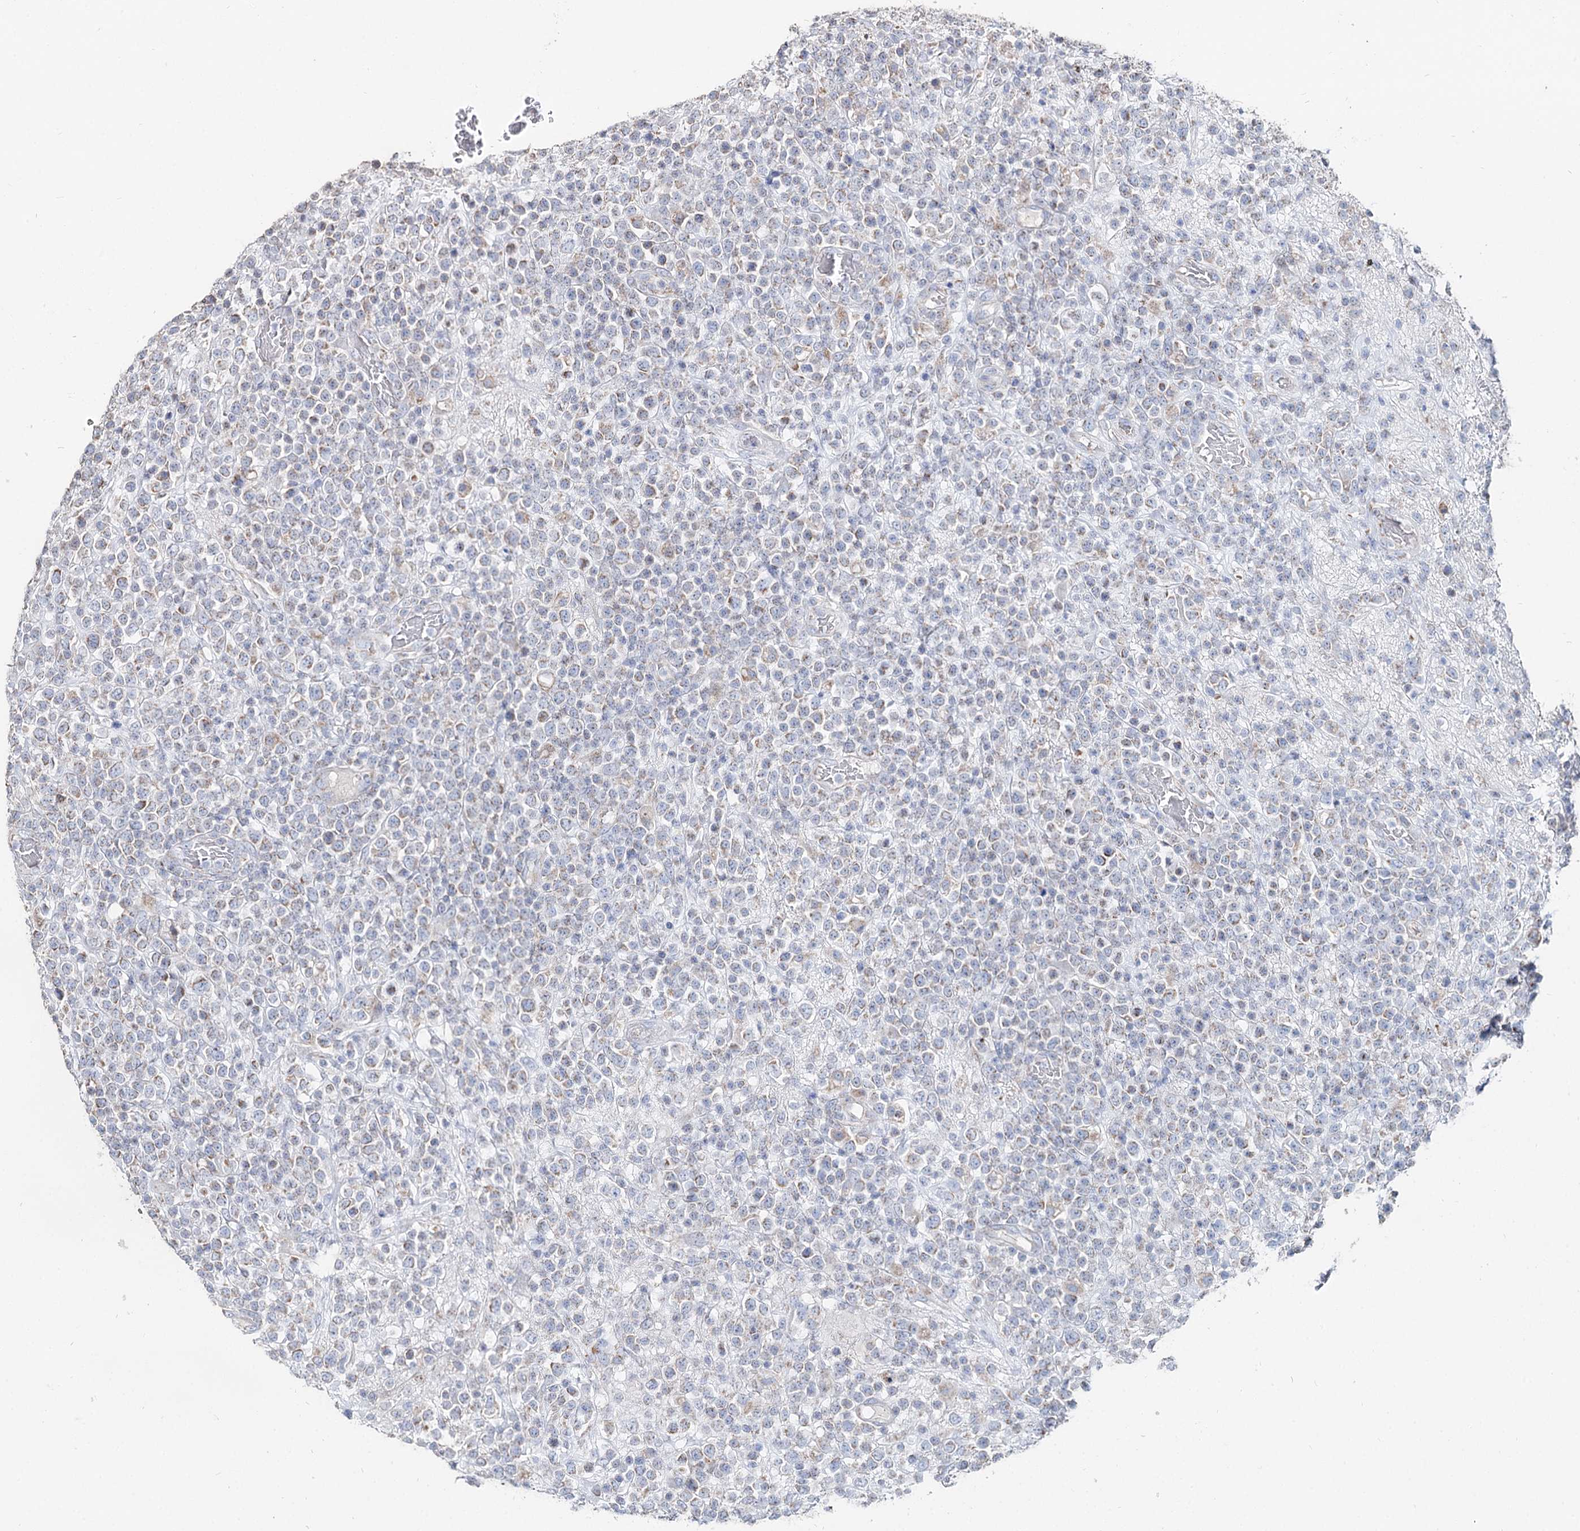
{"staining": {"intensity": "weak", "quantity": "25%-75%", "location": "cytoplasmic/membranous"}, "tissue": "lymphoma", "cell_type": "Tumor cells", "image_type": "cancer", "snomed": [{"axis": "morphology", "description": "Malignant lymphoma, non-Hodgkin's type, High grade"}, {"axis": "topography", "description": "Colon"}], "caption": "A brown stain shows weak cytoplasmic/membranous staining of a protein in human lymphoma tumor cells.", "gene": "MCCC2", "patient": {"sex": "female", "age": 53}}